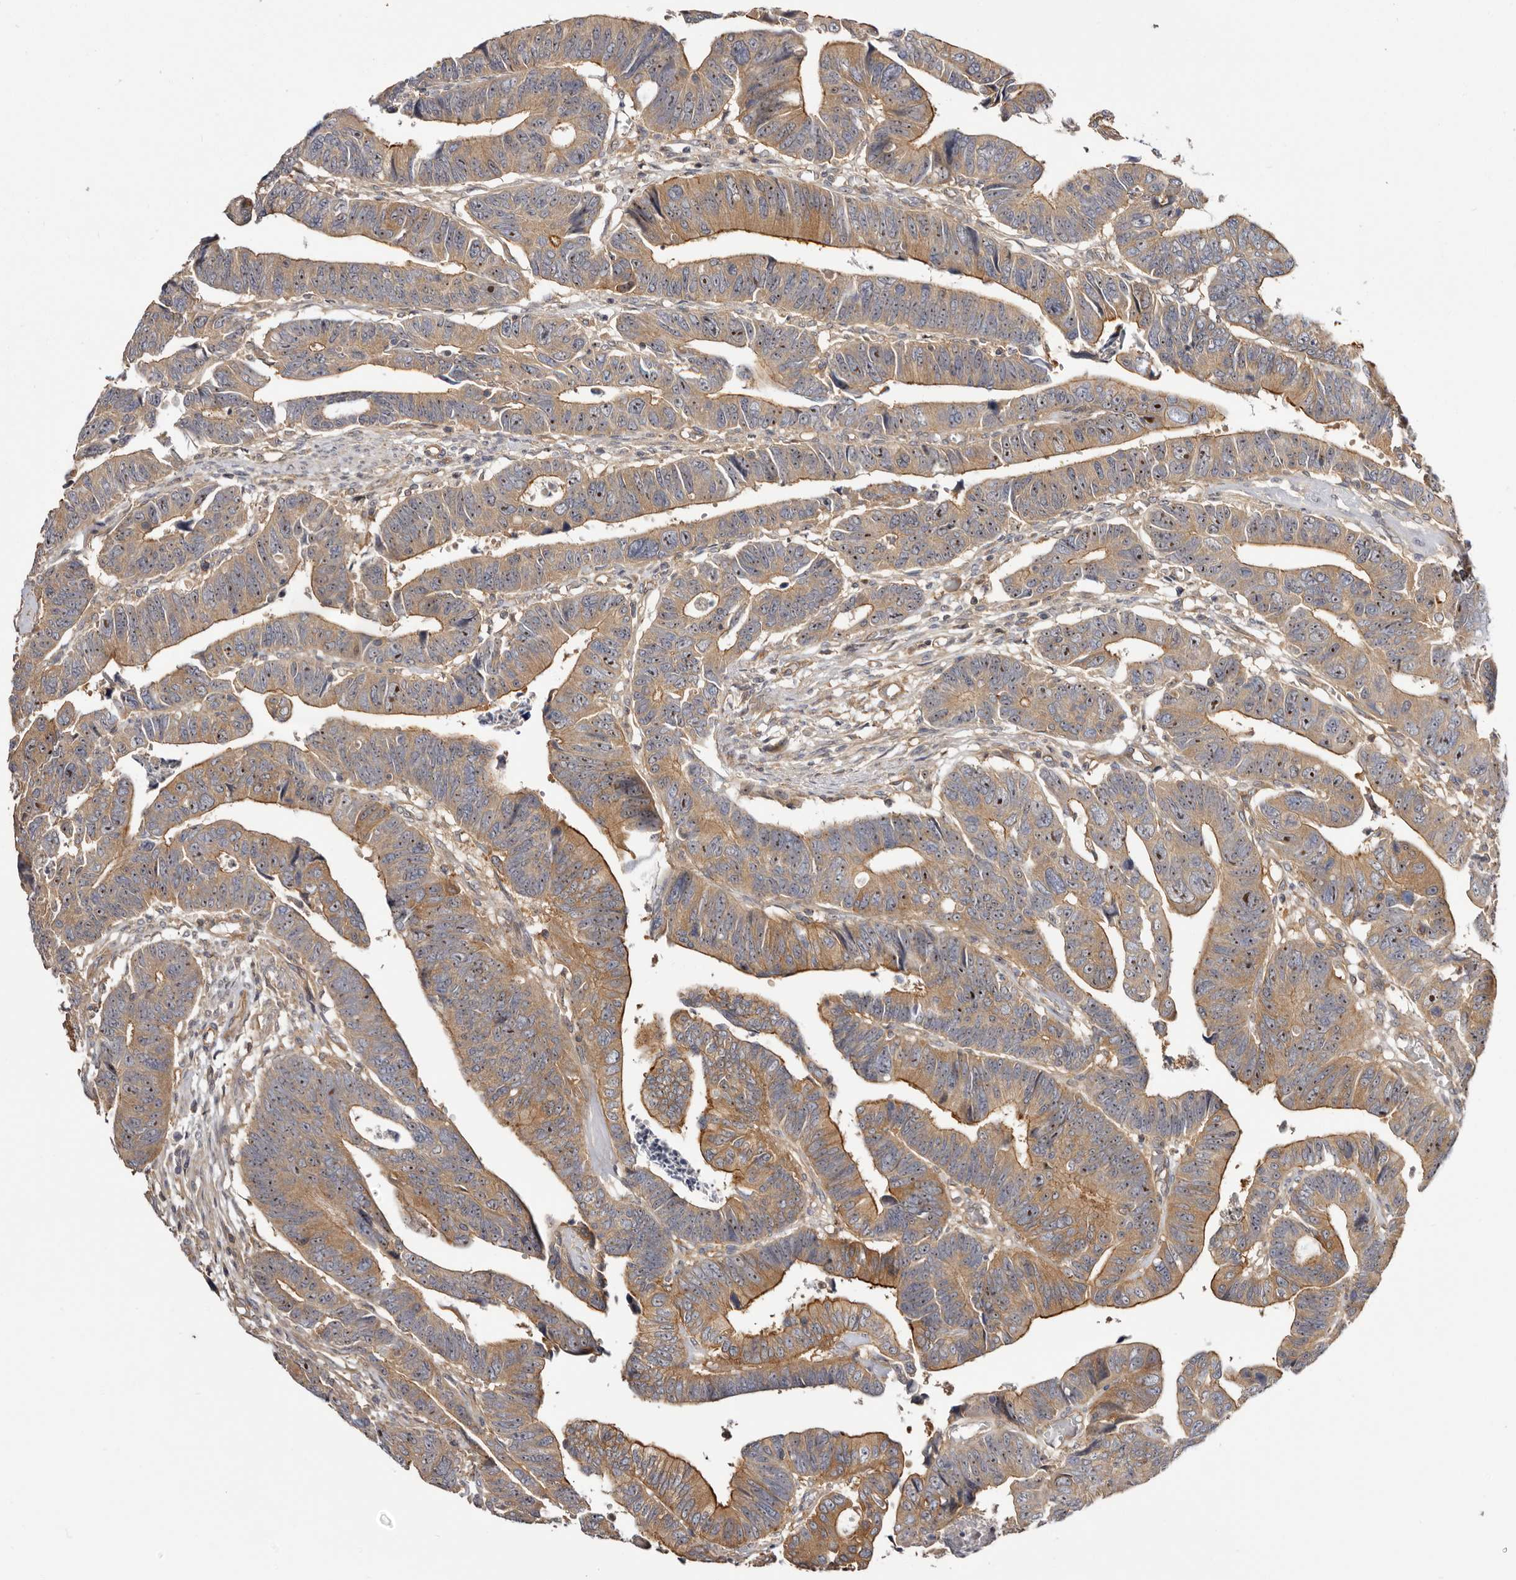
{"staining": {"intensity": "moderate", "quantity": ">75%", "location": "cytoplasmic/membranous,nuclear"}, "tissue": "colorectal cancer", "cell_type": "Tumor cells", "image_type": "cancer", "snomed": [{"axis": "morphology", "description": "Adenocarcinoma, NOS"}, {"axis": "topography", "description": "Rectum"}], "caption": "A medium amount of moderate cytoplasmic/membranous and nuclear staining is identified in about >75% of tumor cells in colorectal cancer (adenocarcinoma) tissue. (DAB IHC, brown staining for protein, blue staining for nuclei).", "gene": "PANK4", "patient": {"sex": "female", "age": 65}}